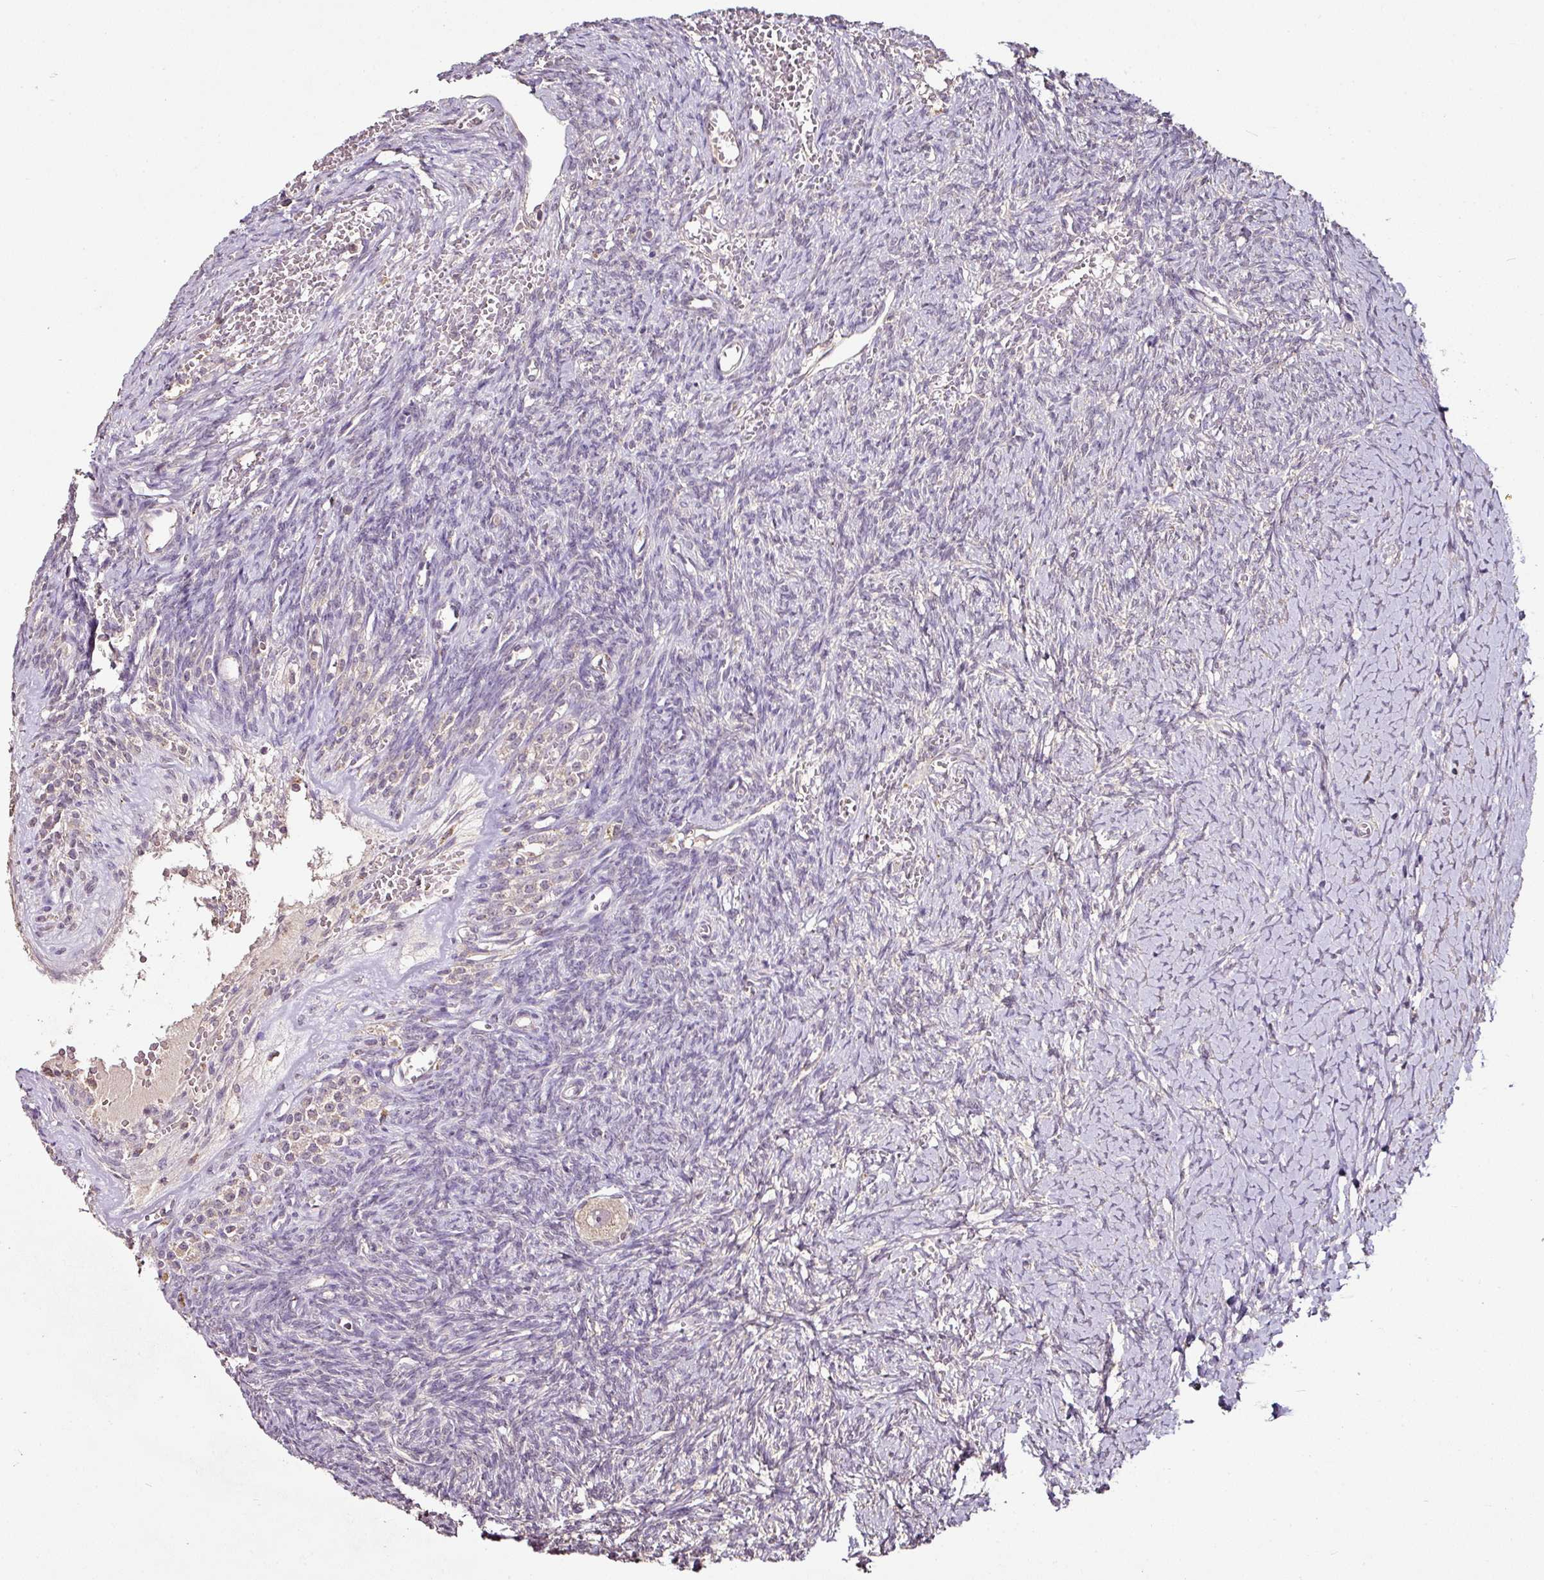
{"staining": {"intensity": "weak", "quantity": ">75%", "location": "cytoplasmic/membranous"}, "tissue": "ovary", "cell_type": "Follicle cells", "image_type": "normal", "snomed": [{"axis": "morphology", "description": "Normal tissue, NOS"}, {"axis": "topography", "description": "Ovary"}], "caption": "Weak cytoplasmic/membranous positivity for a protein is present in about >75% of follicle cells of benign ovary using immunohistochemistry.", "gene": "RPL38", "patient": {"sex": "female", "age": 39}}